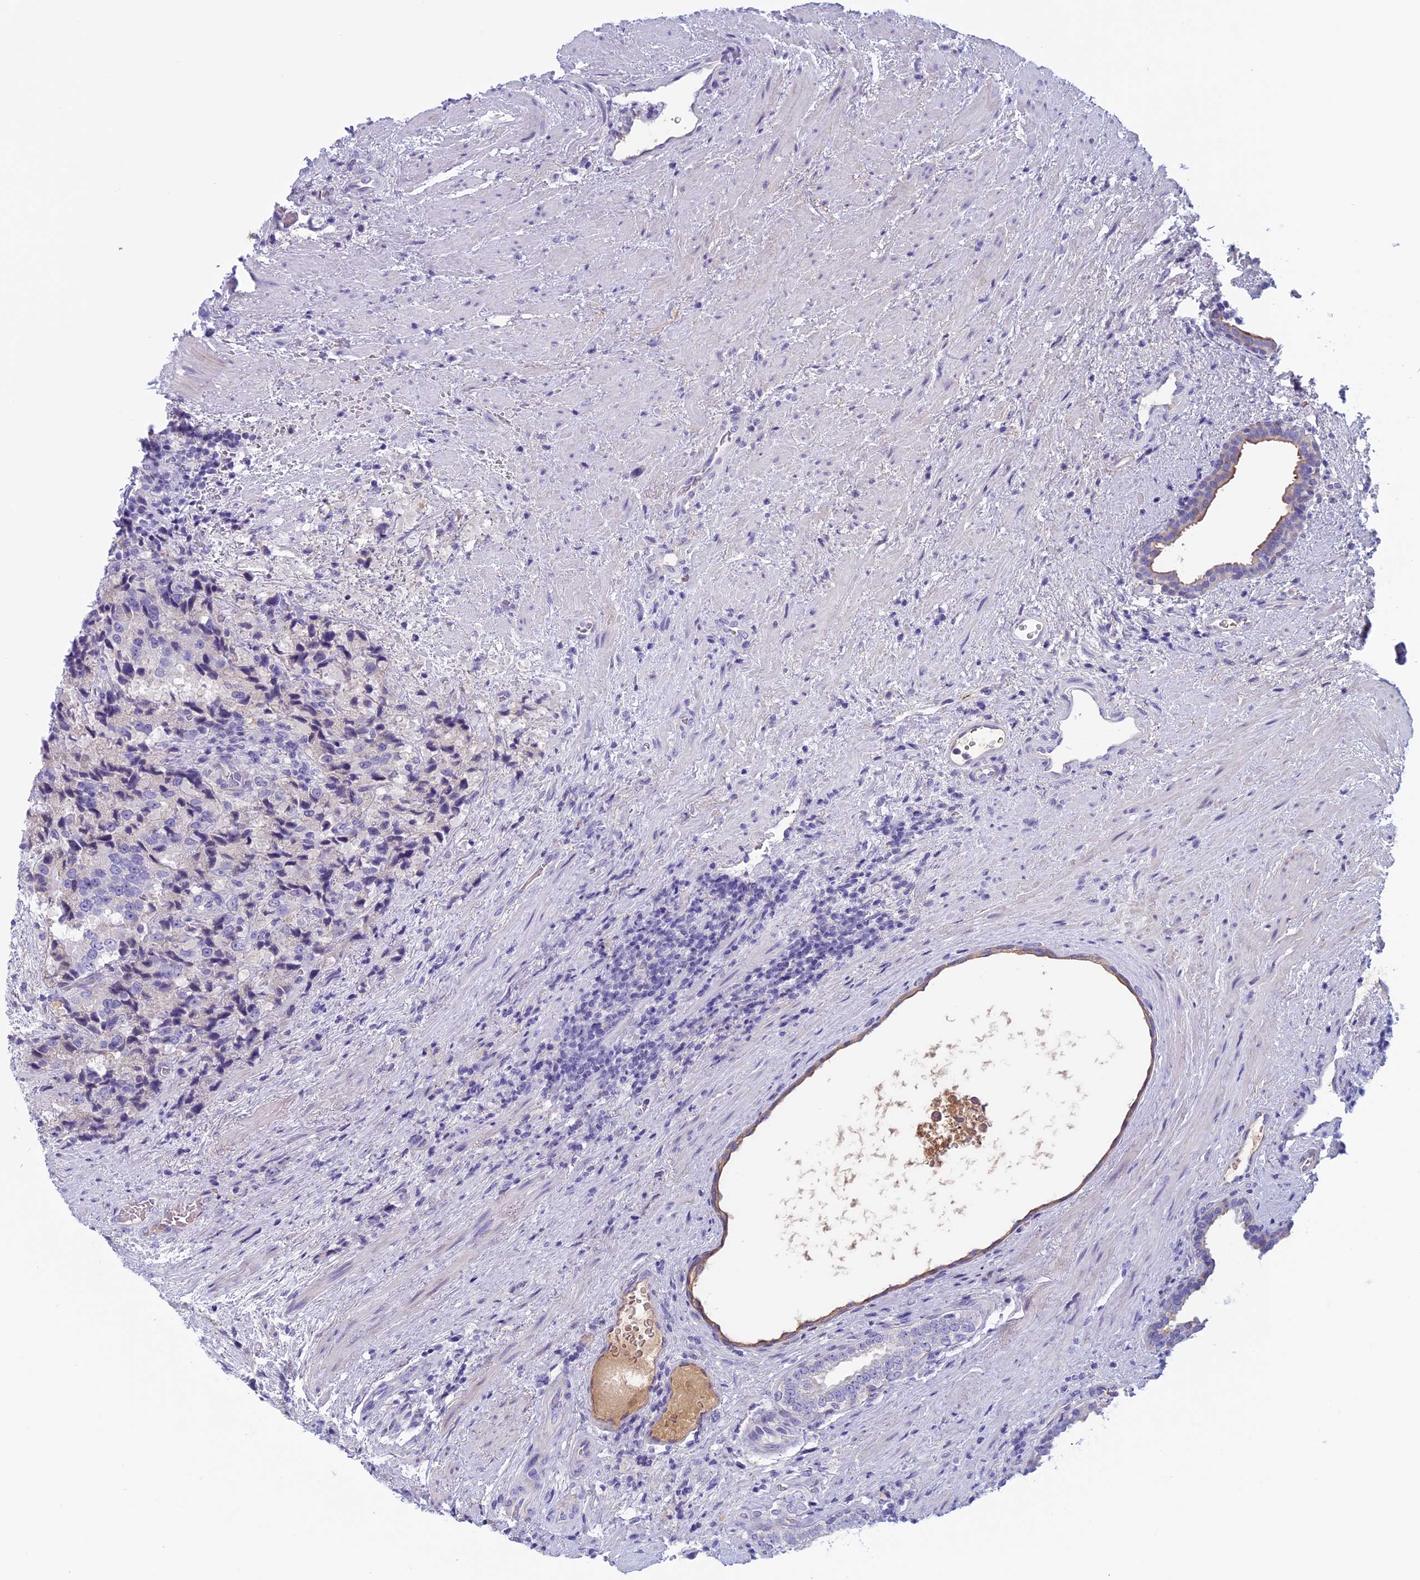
{"staining": {"intensity": "negative", "quantity": "none", "location": "none"}, "tissue": "prostate cancer", "cell_type": "Tumor cells", "image_type": "cancer", "snomed": [{"axis": "morphology", "description": "Adenocarcinoma, High grade"}, {"axis": "topography", "description": "Prostate"}], "caption": "IHC image of neoplastic tissue: human prostate cancer stained with DAB (3,3'-diaminobenzidine) displays no significant protein positivity in tumor cells.", "gene": "ANGPTL2", "patient": {"sex": "male", "age": 70}}